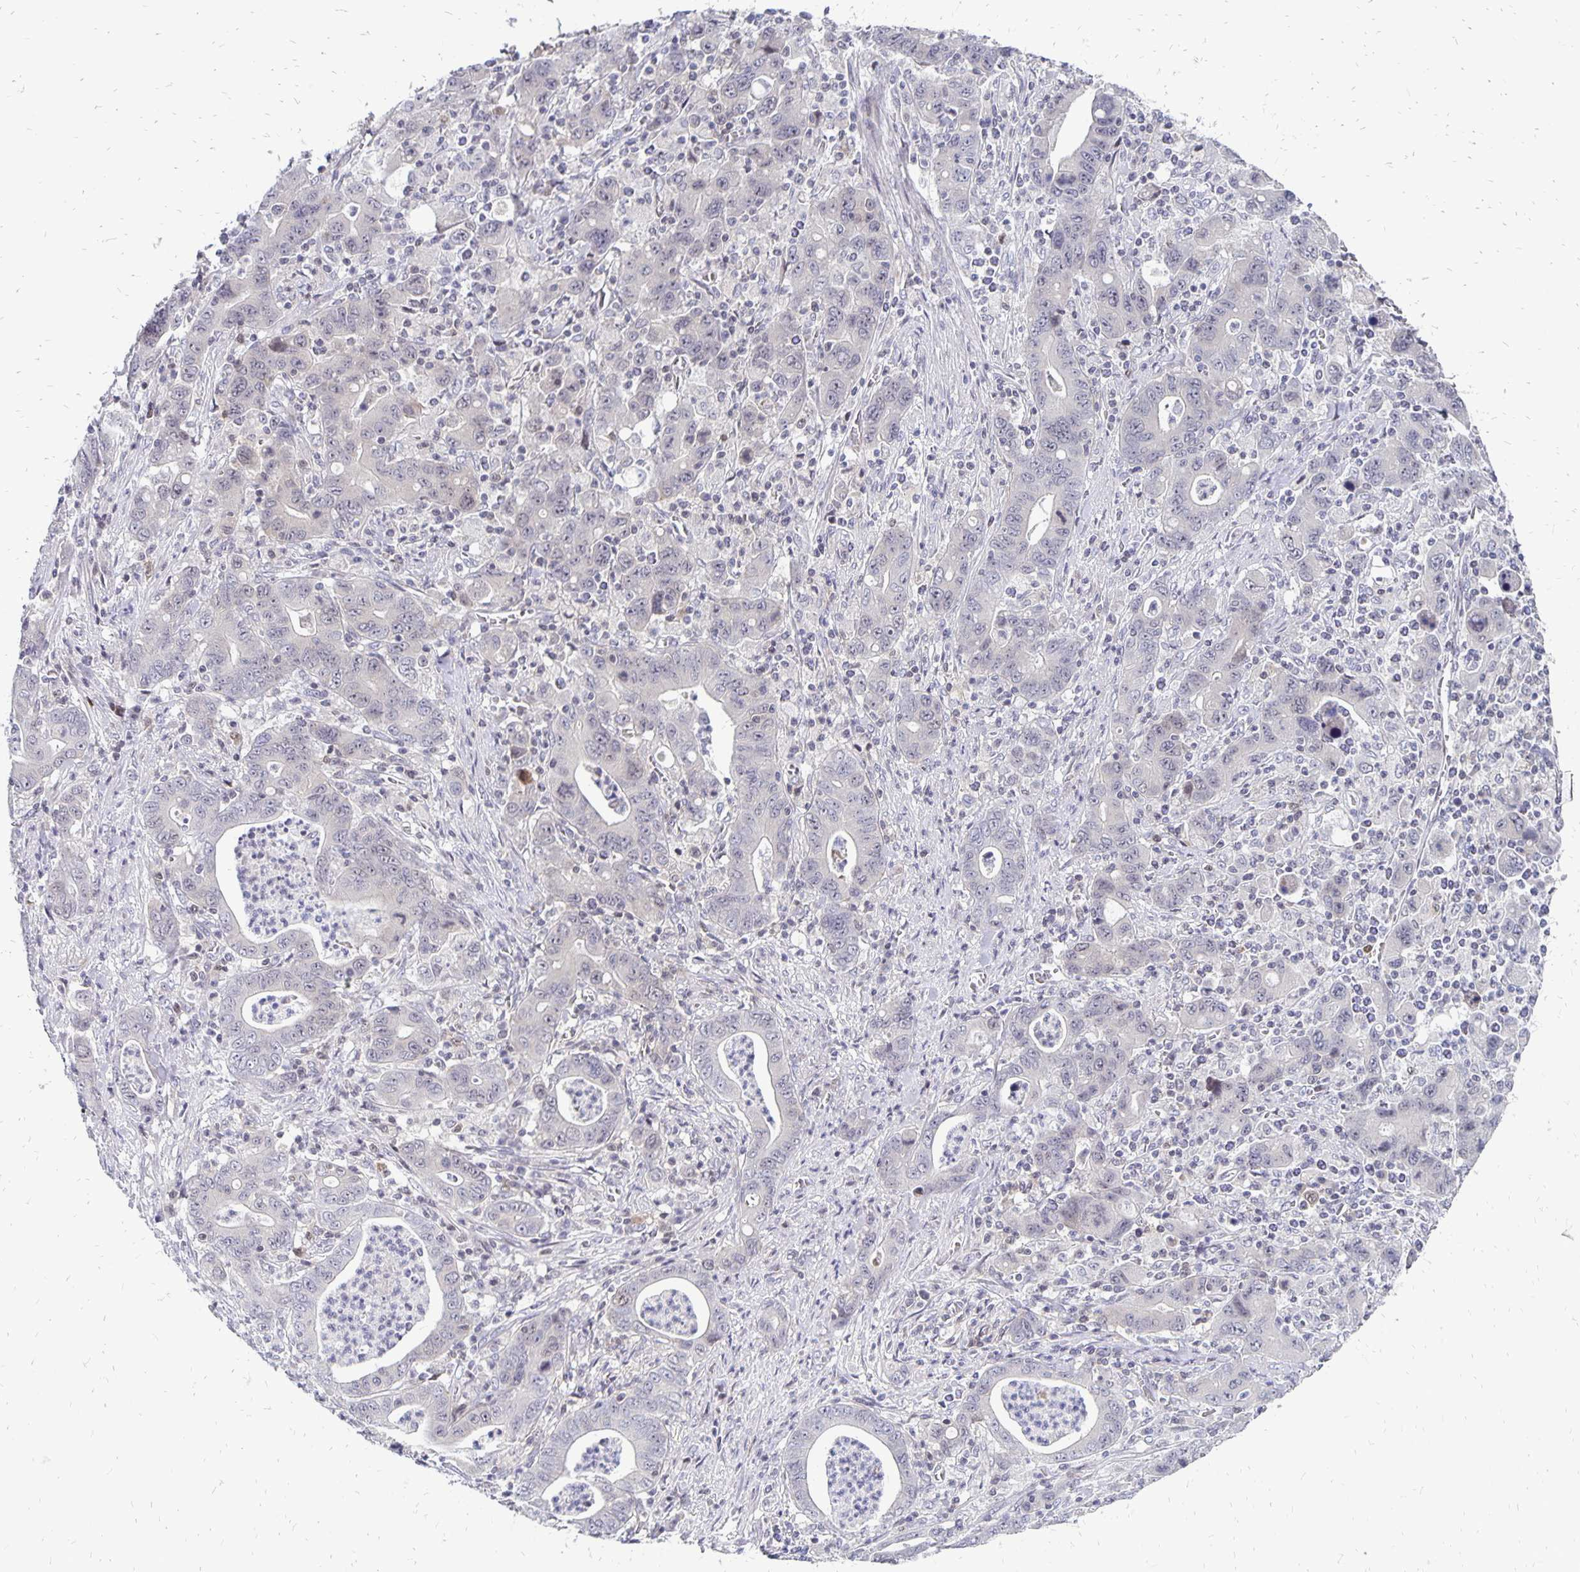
{"staining": {"intensity": "negative", "quantity": "none", "location": "none"}, "tissue": "stomach cancer", "cell_type": "Tumor cells", "image_type": "cancer", "snomed": [{"axis": "morphology", "description": "Adenocarcinoma, NOS"}, {"axis": "topography", "description": "Stomach, upper"}], "caption": "Tumor cells show no significant staining in stomach cancer (adenocarcinoma).", "gene": "DCK", "patient": {"sex": "male", "age": 69}}